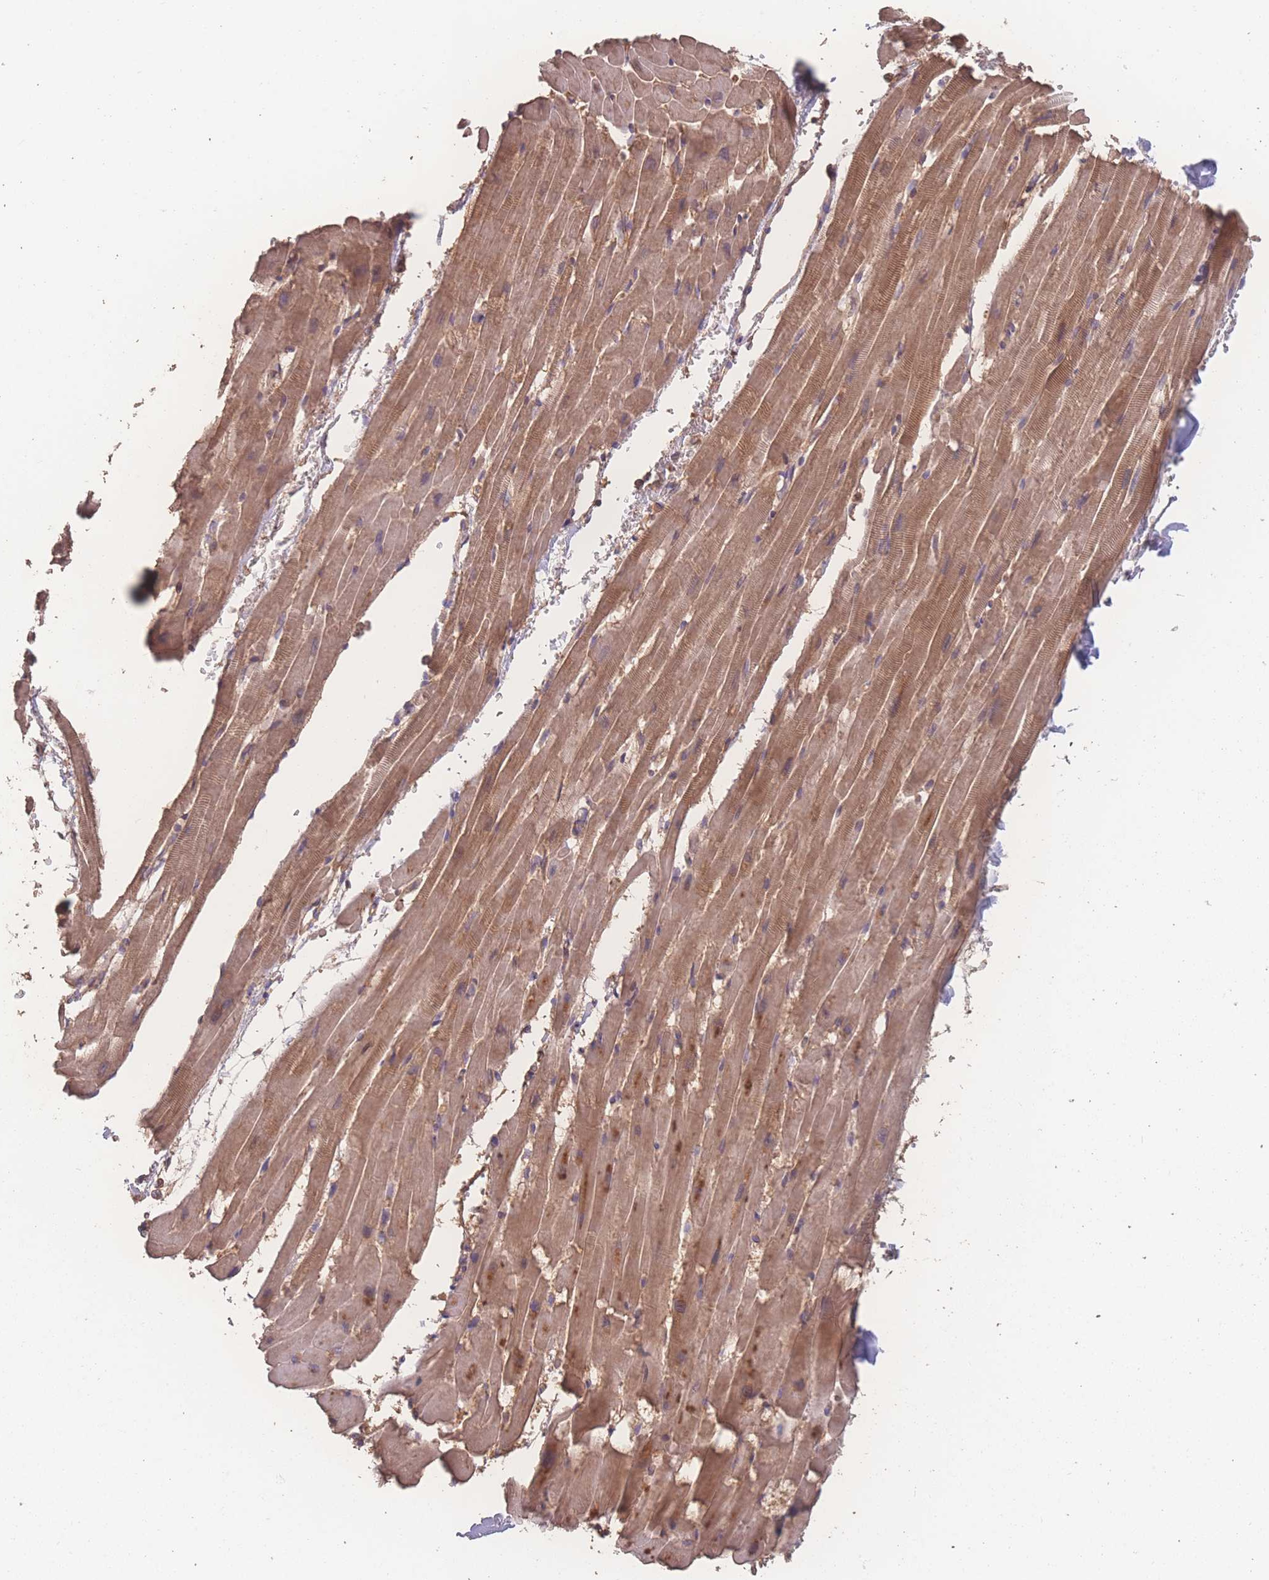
{"staining": {"intensity": "moderate", "quantity": "25%-75%", "location": "cytoplasmic/membranous"}, "tissue": "heart muscle", "cell_type": "Cardiomyocytes", "image_type": "normal", "snomed": [{"axis": "morphology", "description": "Normal tissue, NOS"}, {"axis": "topography", "description": "Heart"}], "caption": "Brown immunohistochemical staining in unremarkable heart muscle displays moderate cytoplasmic/membranous positivity in about 25%-75% of cardiomyocytes.", "gene": "ATXN10", "patient": {"sex": "male", "age": 37}}